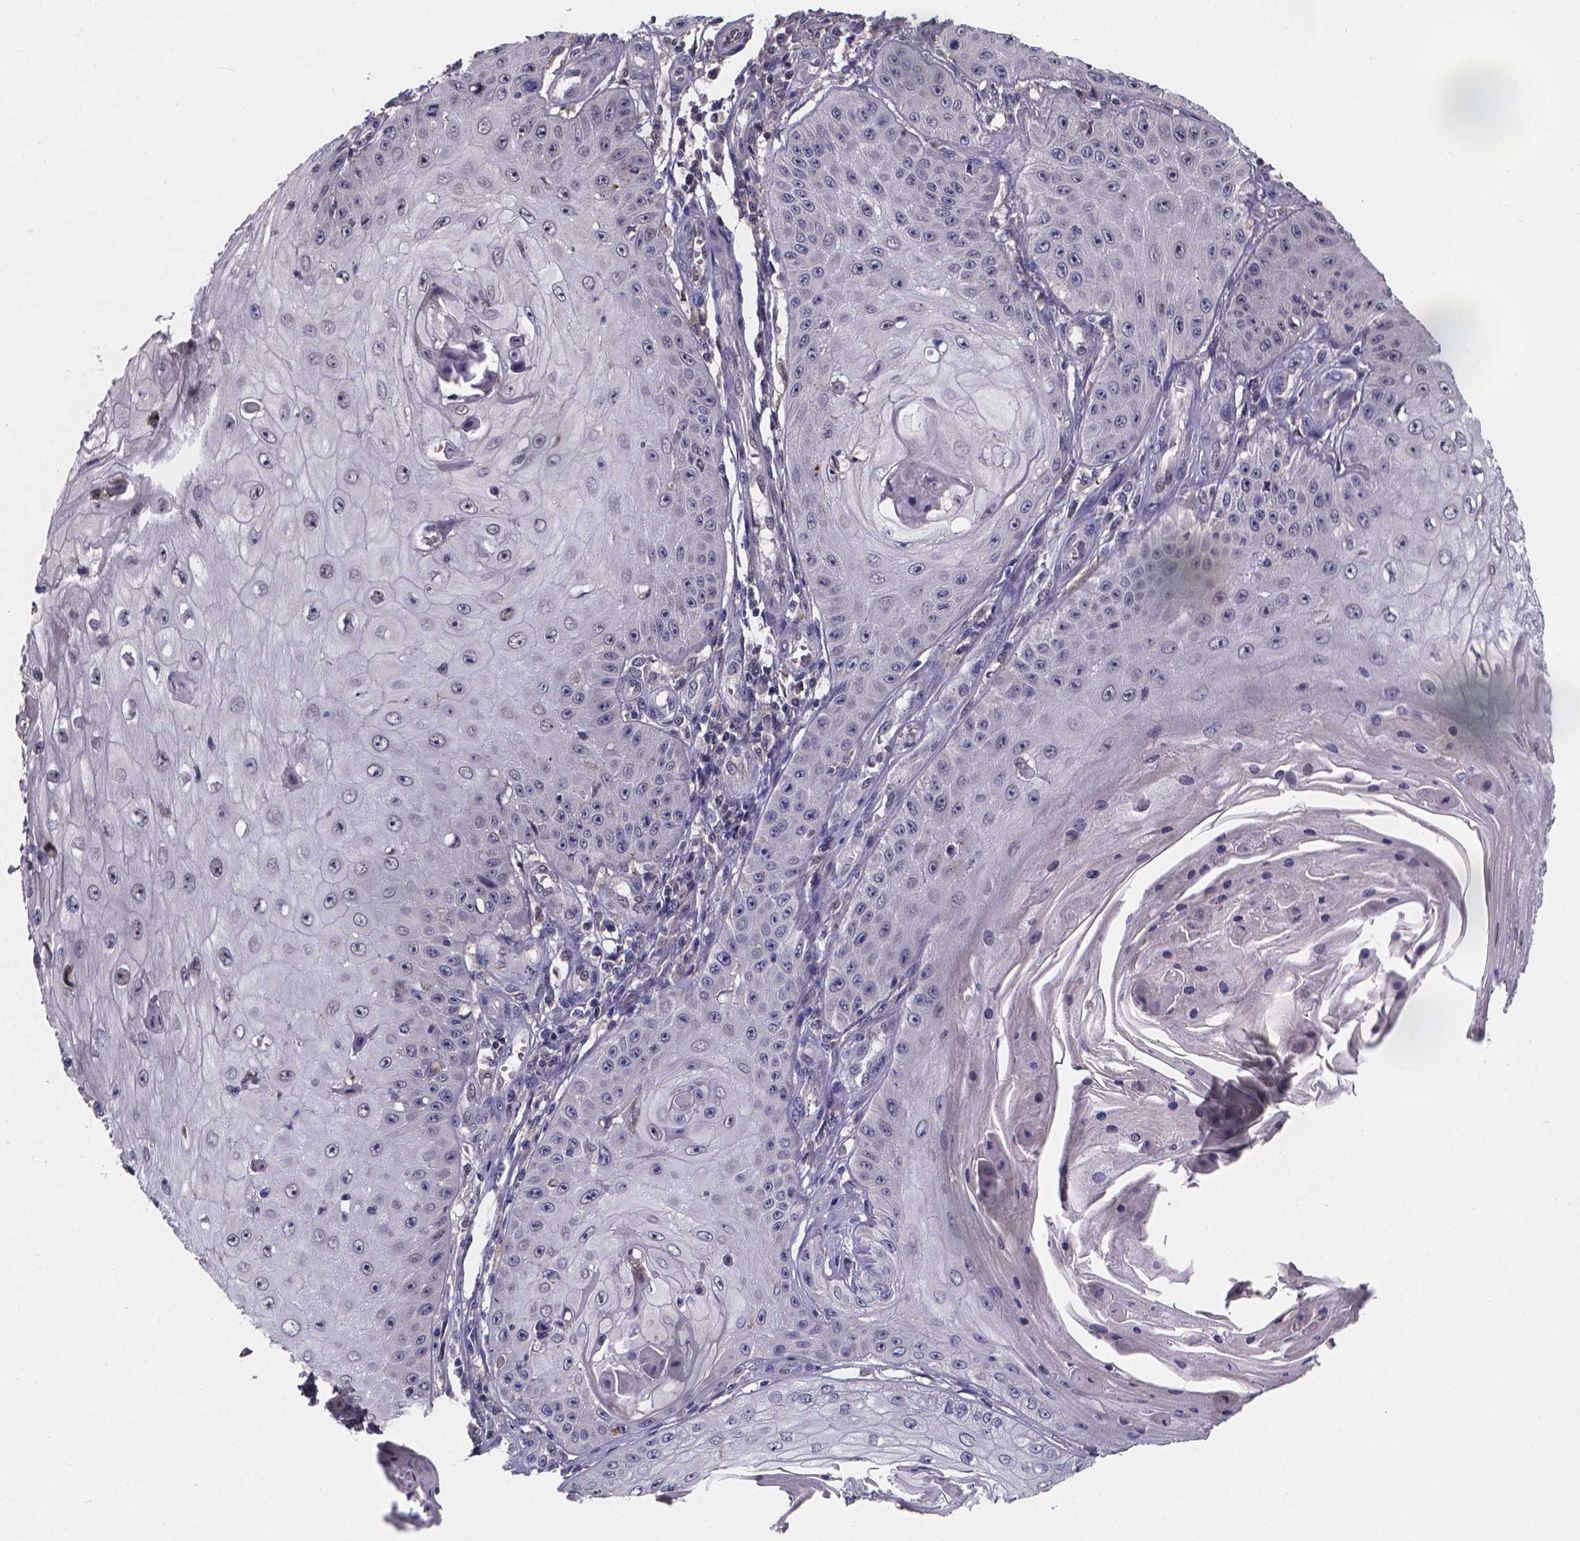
{"staining": {"intensity": "negative", "quantity": "none", "location": "none"}, "tissue": "skin cancer", "cell_type": "Tumor cells", "image_type": "cancer", "snomed": [{"axis": "morphology", "description": "Squamous cell carcinoma, NOS"}, {"axis": "topography", "description": "Skin"}], "caption": "The immunohistochemistry (IHC) micrograph has no significant positivity in tumor cells of skin cancer (squamous cell carcinoma) tissue.", "gene": "PAH", "patient": {"sex": "male", "age": 70}}